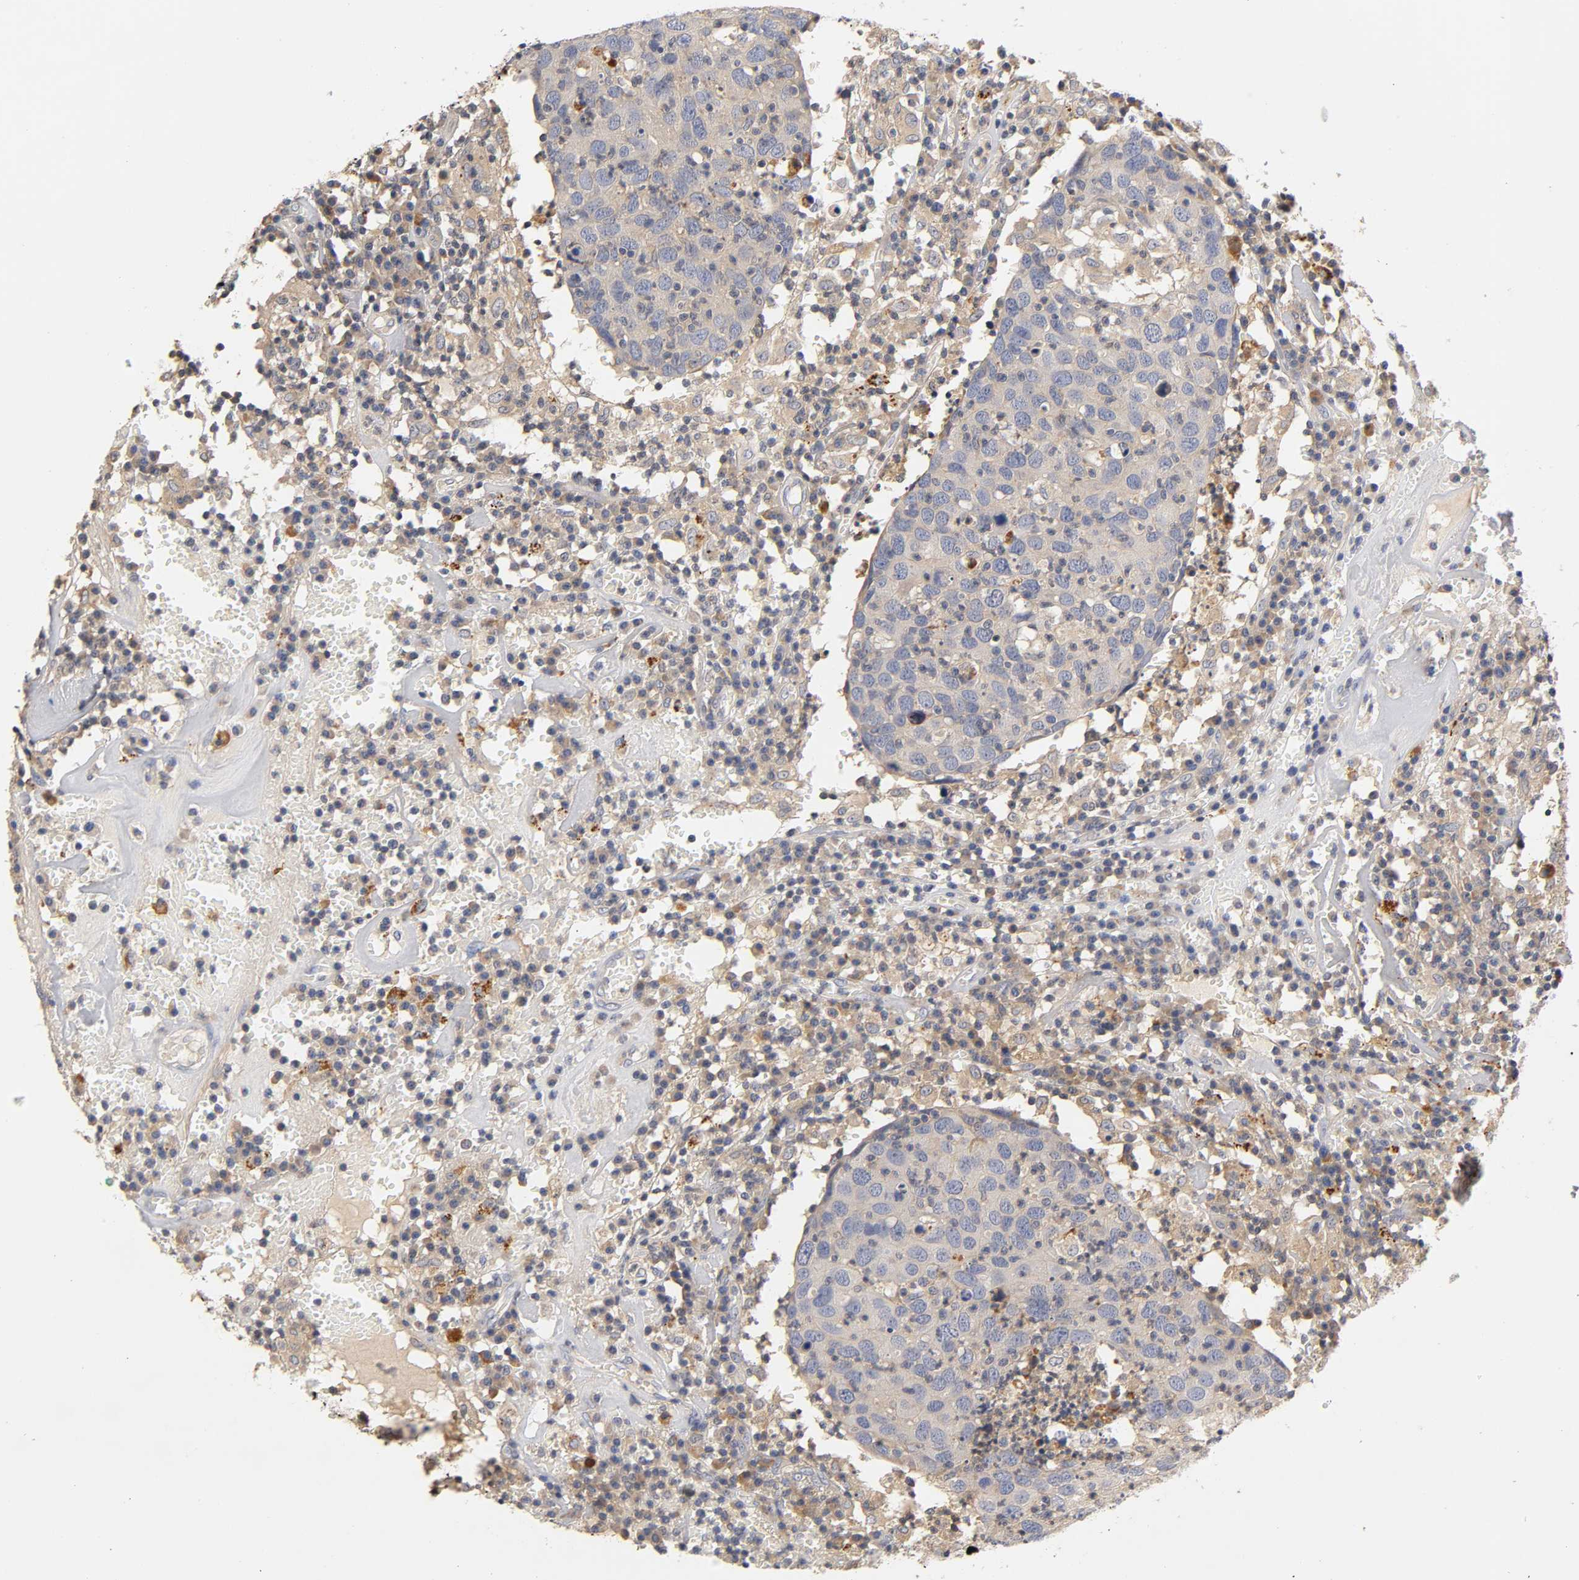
{"staining": {"intensity": "weak", "quantity": "25%-75%", "location": "cytoplasmic/membranous"}, "tissue": "head and neck cancer", "cell_type": "Tumor cells", "image_type": "cancer", "snomed": [{"axis": "morphology", "description": "Adenocarcinoma, NOS"}, {"axis": "topography", "description": "Salivary gland"}, {"axis": "topography", "description": "Head-Neck"}], "caption": "Immunohistochemical staining of human head and neck cancer (adenocarcinoma) reveals low levels of weak cytoplasmic/membranous protein staining in approximately 25%-75% of tumor cells.", "gene": "RHOA", "patient": {"sex": "female", "age": 65}}